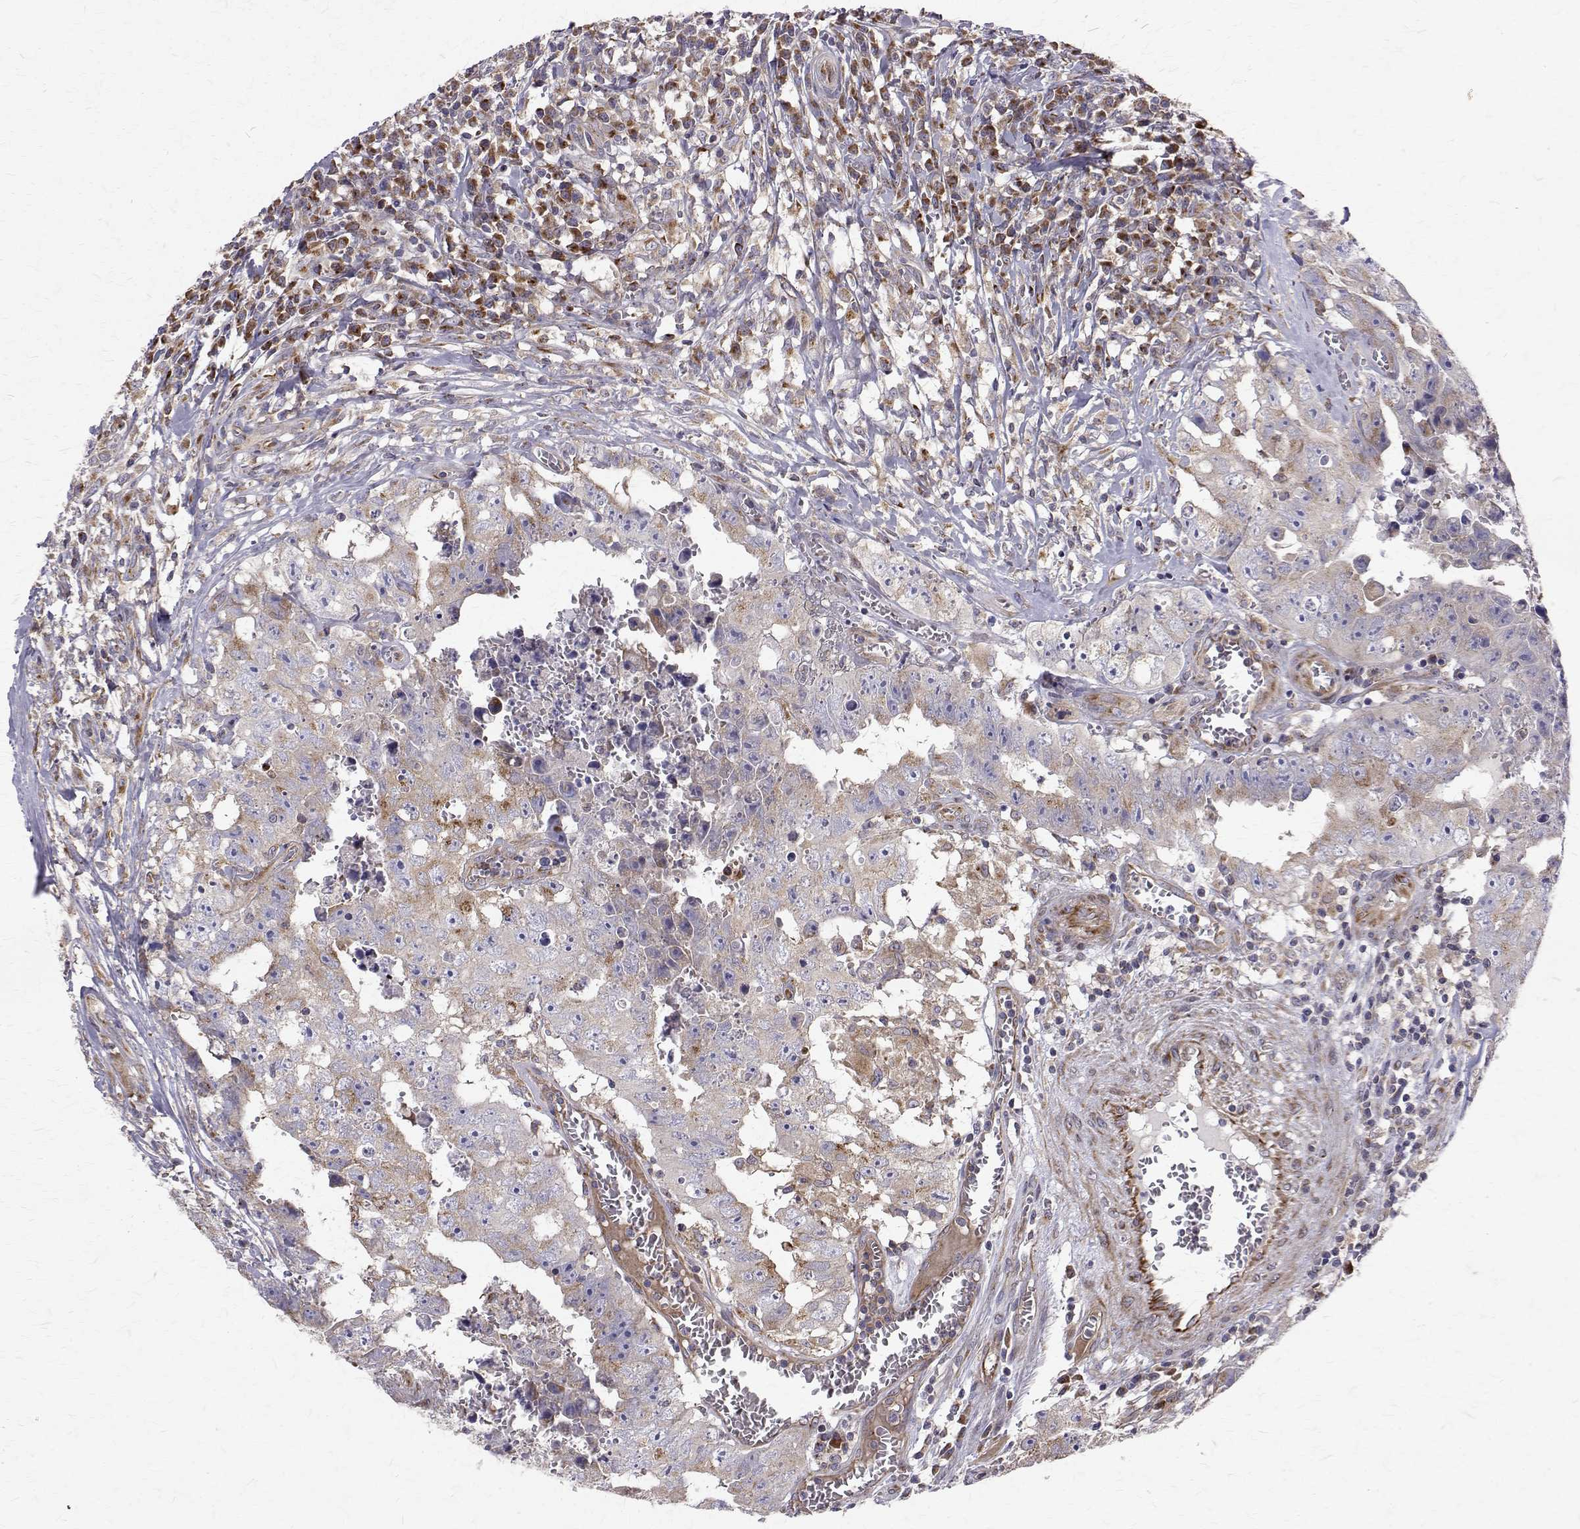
{"staining": {"intensity": "weak", "quantity": "<25%", "location": "cytoplasmic/membranous"}, "tissue": "testis cancer", "cell_type": "Tumor cells", "image_type": "cancer", "snomed": [{"axis": "morphology", "description": "Carcinoma, Embryonal, NOS"}, {"axis": "topography", "description": "Testis"}], "caption": "A micrograph of human embryonal carcinoma (testis) is negative for staining in tumor cells. (DAB (3,3'-diaminobenzidine) IHC with hematoxylin counter stain).", "gene": "ARFGAP1", "patient": {"sex": "male", "age": 36}}